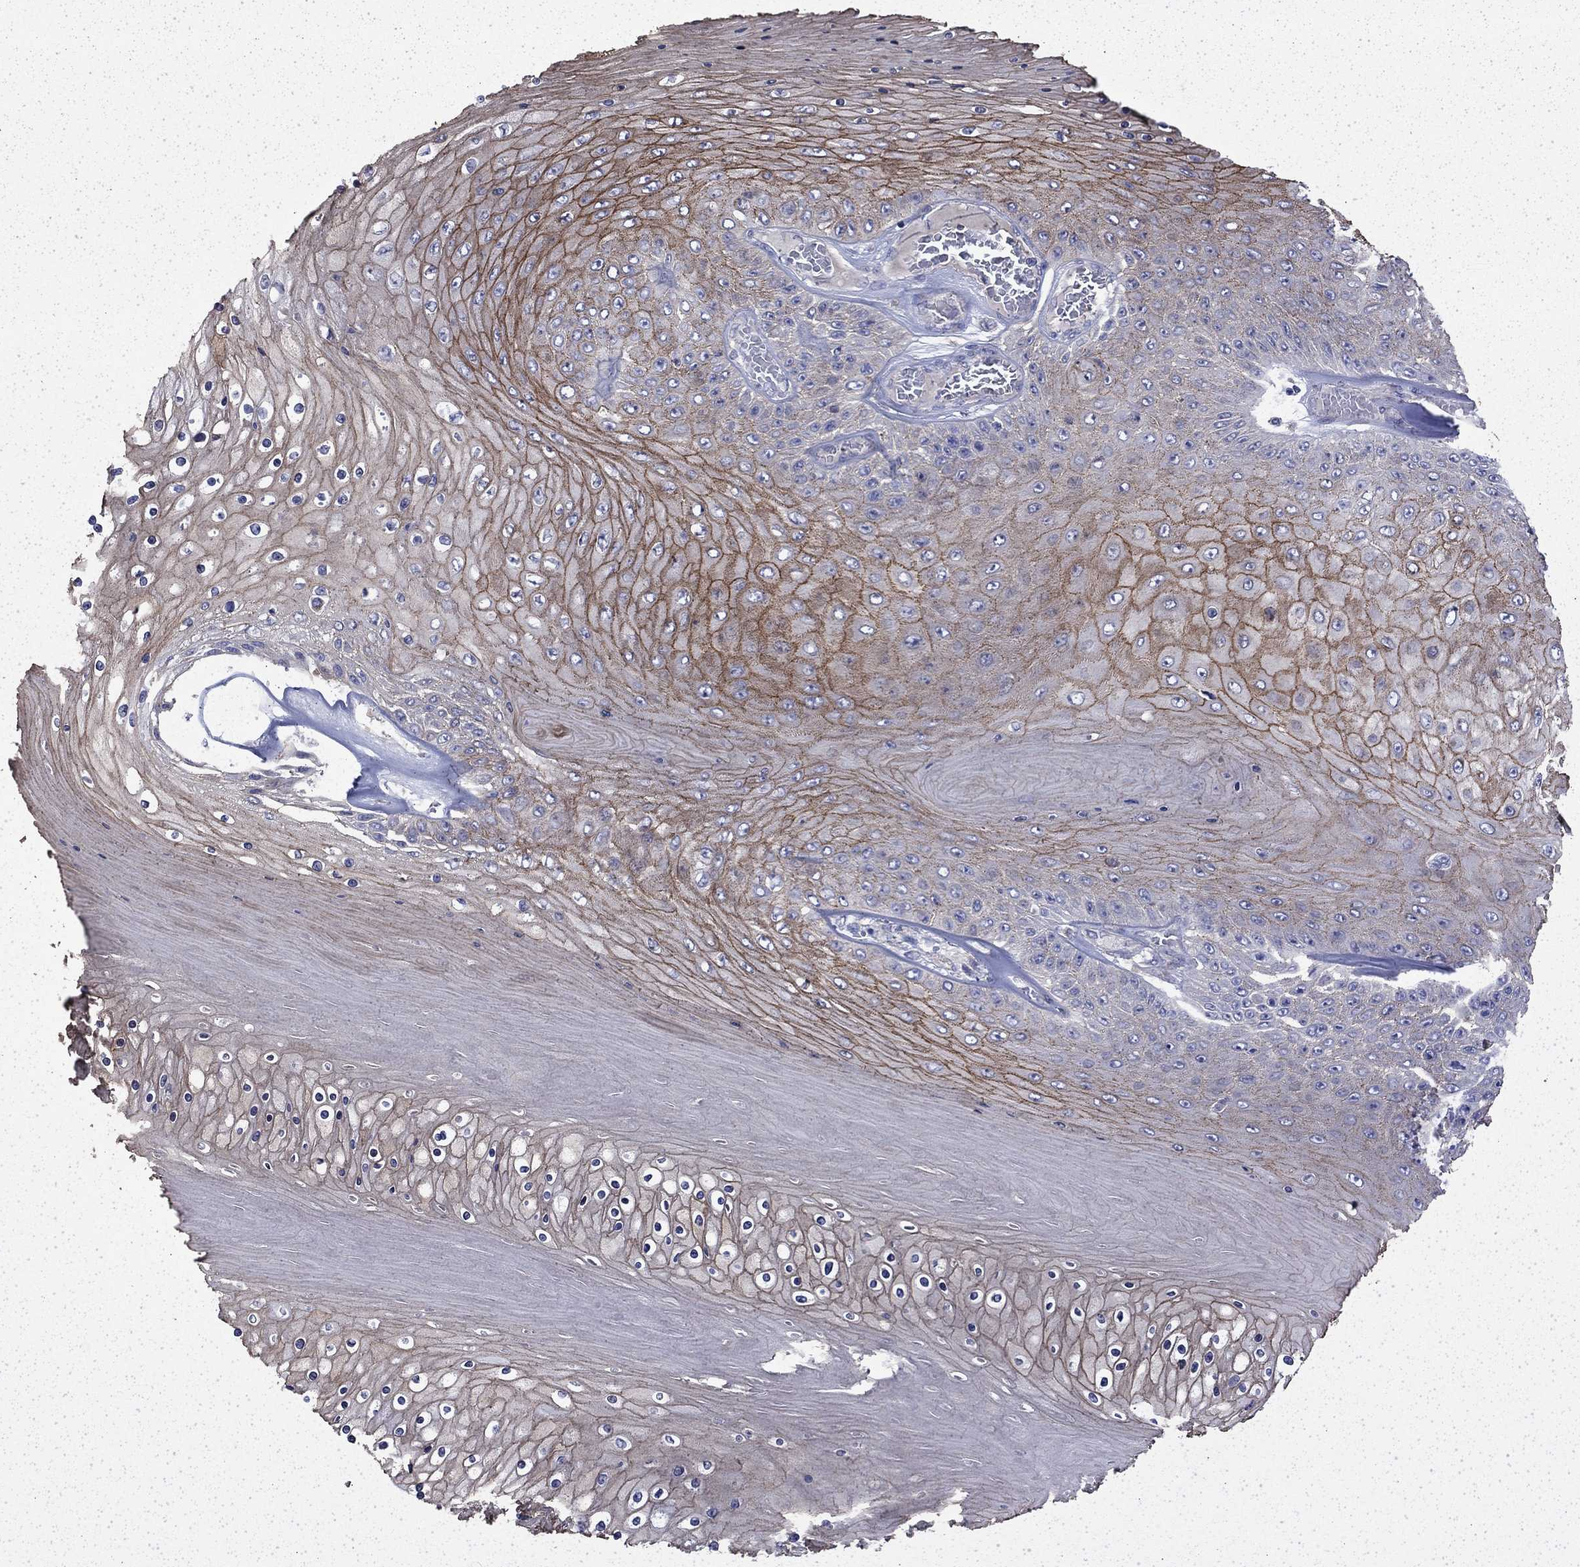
{"staining": {"intensity": "moderate", "quantity": "25%-75%", "location": "cytoplasmic/membranous"}, "tissue": "skin cancer", "cell_type": "Tumor cells", "image_type": "cancer", "snomed": [{"axis": "morphology", "description": "Squamous cell carcinoma, NOS"}, {"axis": "topography", "description": "Skin"}], "caption": "Human skin cancer (squamous cell carcinoma) stained with a protein marker reveals moderate staining in tumor cells.", "gene": "DTNA", "patient": {"sex": "male", "age": 62}}